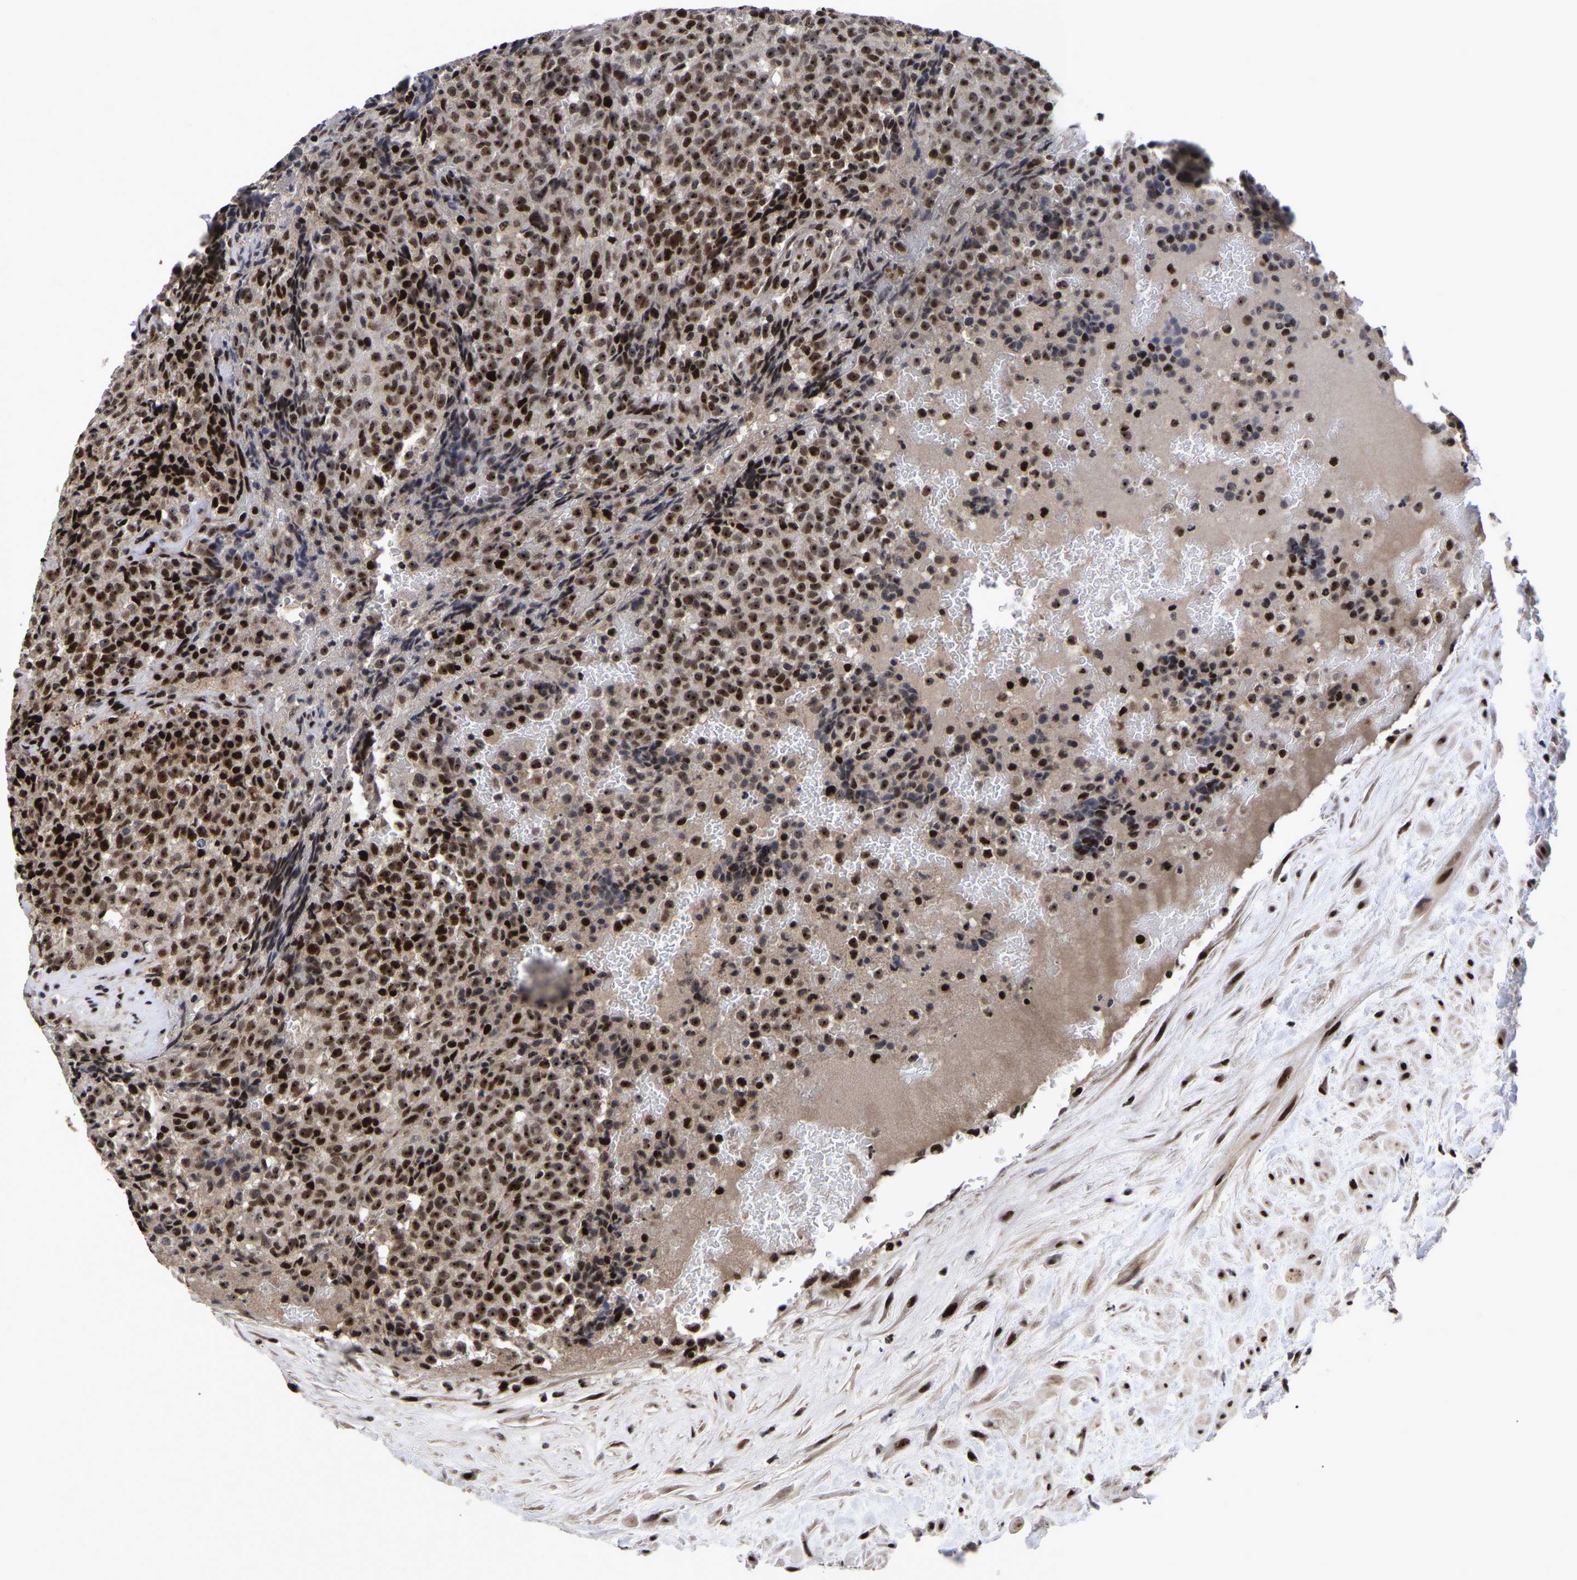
{"staining": {"intensity": "strong", "quantity": ">75%", "location": "nuclear"}, "tissue": "testis cancer", "cell_type": "Tumor cells", "image_type": "cancer", "snomed": [{"axis": "morphology", "description": "Seminoma, NOS"}, {"axis": "topography", "description": "Testis"}], "caption": "Strong nuclear expression is present in about >75% of tumor cells in seminoma (testis).", "gene": "JUNB", "patient": {"sex": "male", "age": 59}}